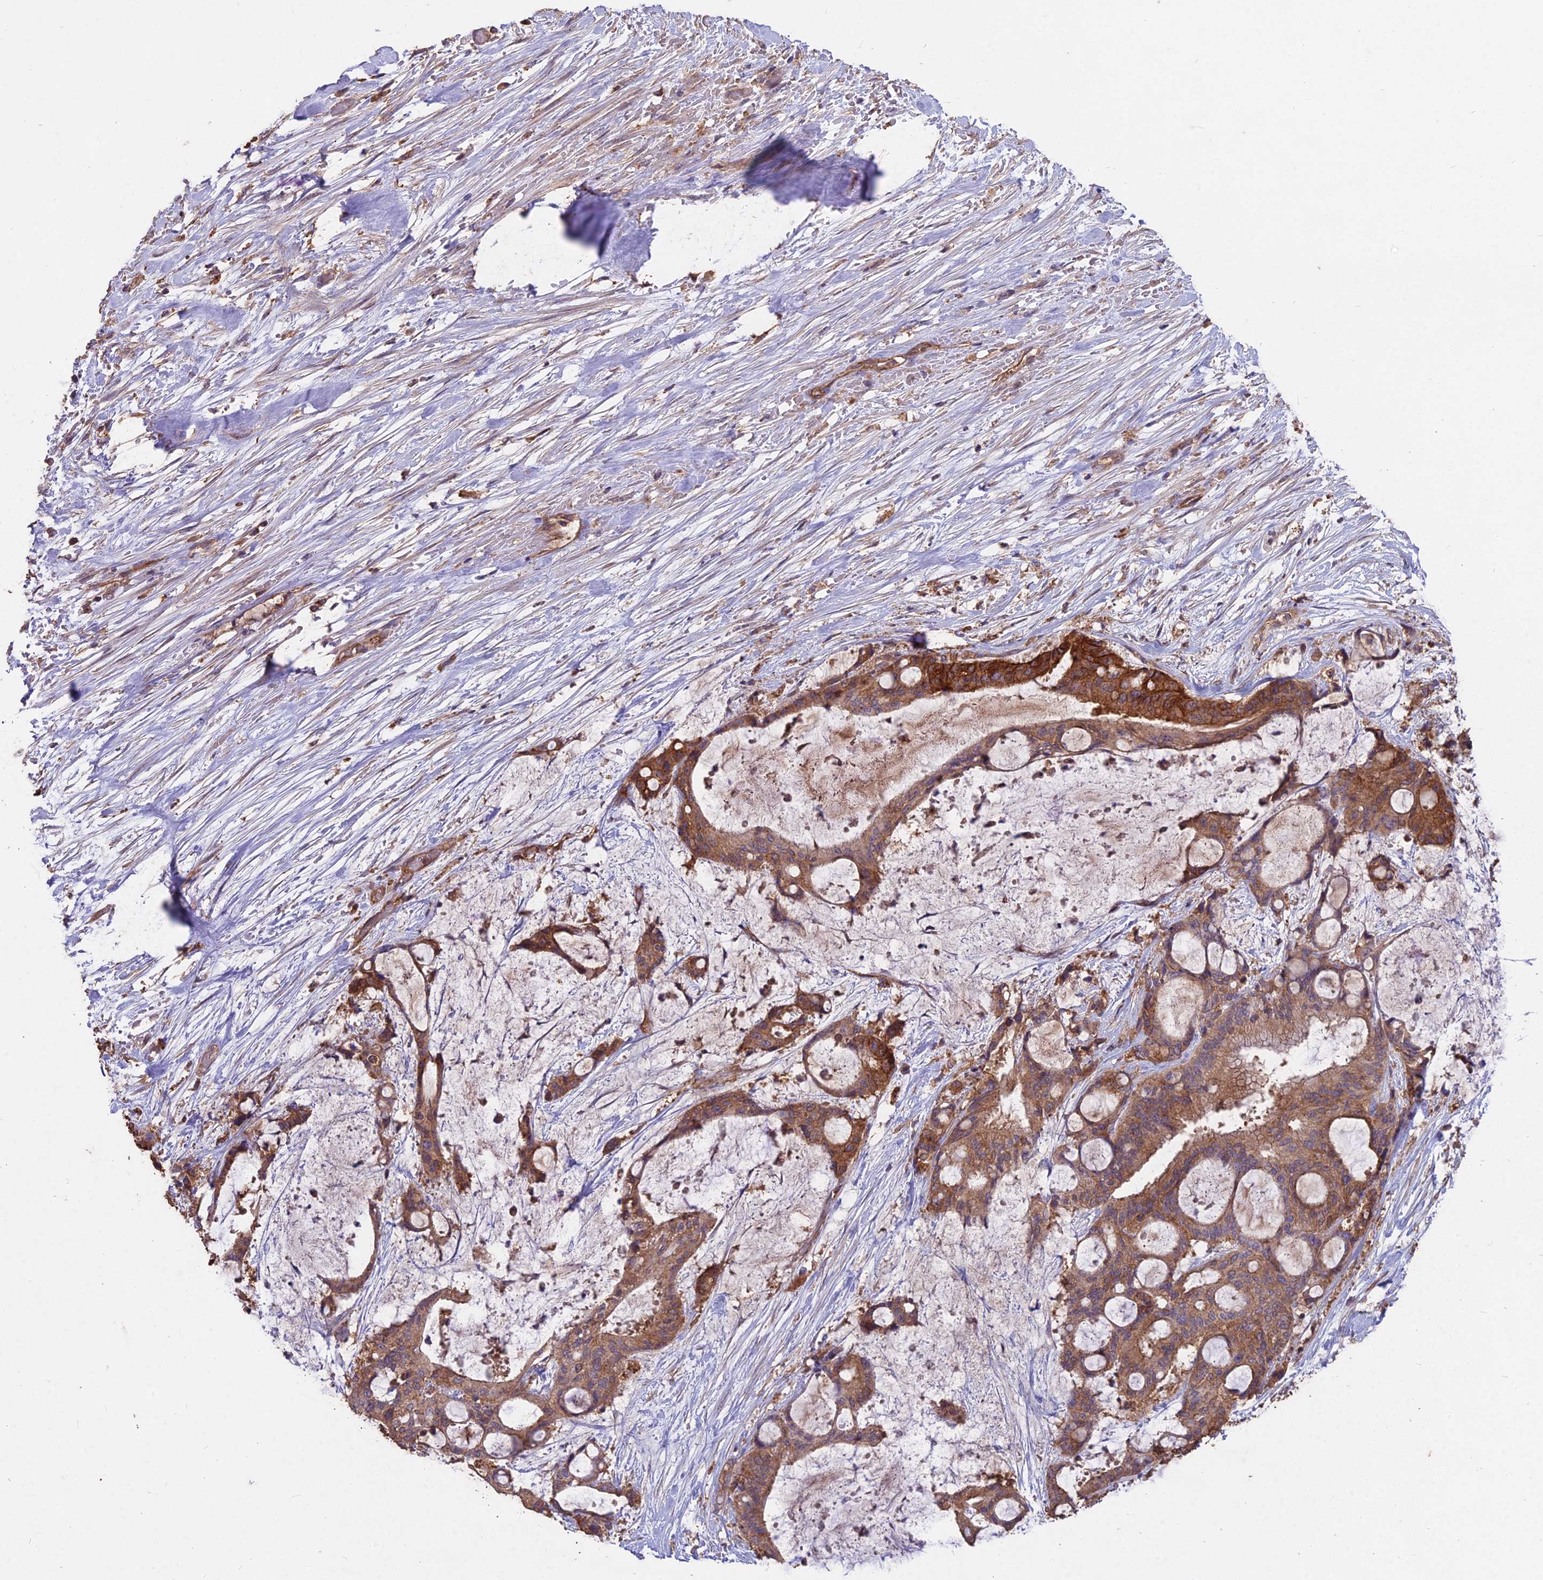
{"staining": {"intensity": "moderate", "quantity": ">75%", "location": "cytoplasmic/membranous"}, "tissue": "liver cancer", "cell_type": "Tumor cells", "image_type": "cancer", "snomed": [{"axis": "morphology", "description": "Normal tissue, NOS"}, {"axis": "morphology", "description": "Cholangiocarcinoma"}, {"axis": "topography", "description": "Liver"}, {"axis": "topography", "description": "Peripheral nerve tissue"}], "caption": "Brown immunohistochemical staining in liver cancer (cholangiocarcinoma) shows moderate cytoplasmic/membranous staining in about >75% of tumor cells. (Stains: DAB (3,3'-diaminobenzidine) in brown, nuclei in blue, Microscopy: brightfield microscopy at high magnification).", "gene": "CEMIP2", "patient": {"sex": "female", "age": 73}}